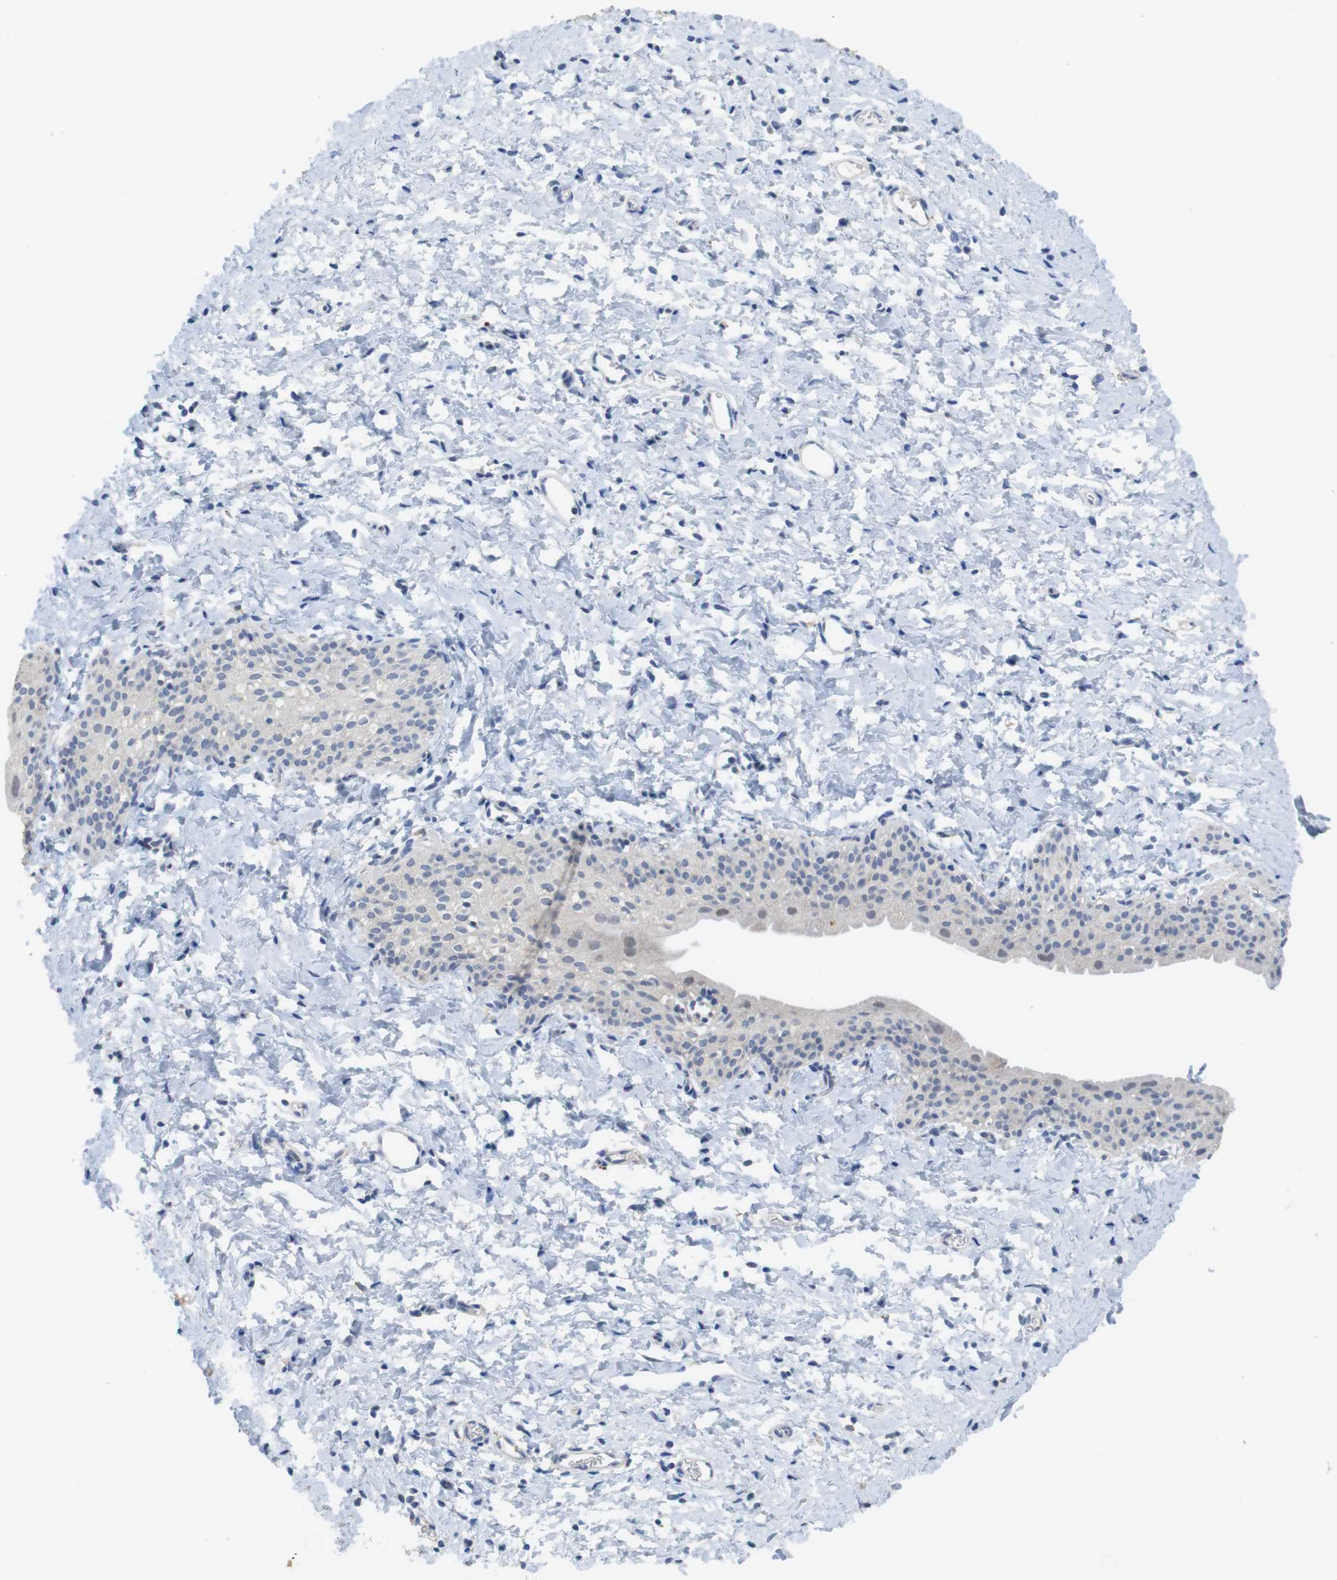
{"staining": {"intensity": "negative", "quantity": "none", "location": "none"}, "tissue": "smooth muscle", "cell_type": "Smooth muscle cells", "image_type": "normal", "snomed": [{"axis": "morphology", "description": "Normal tissue, NOS"}, {"axis": "topography", "description": "Smooth muscle"}], "caption": "This photomicrograph is of benign smooth muscle stained with immunohistochemistry to label a protein in brown with the nuclei are counter-stained blue. There is no positivity in smooth muscle cells.", "gene": "KPNA2", "patient": {"sex": "male", "age": 16}}